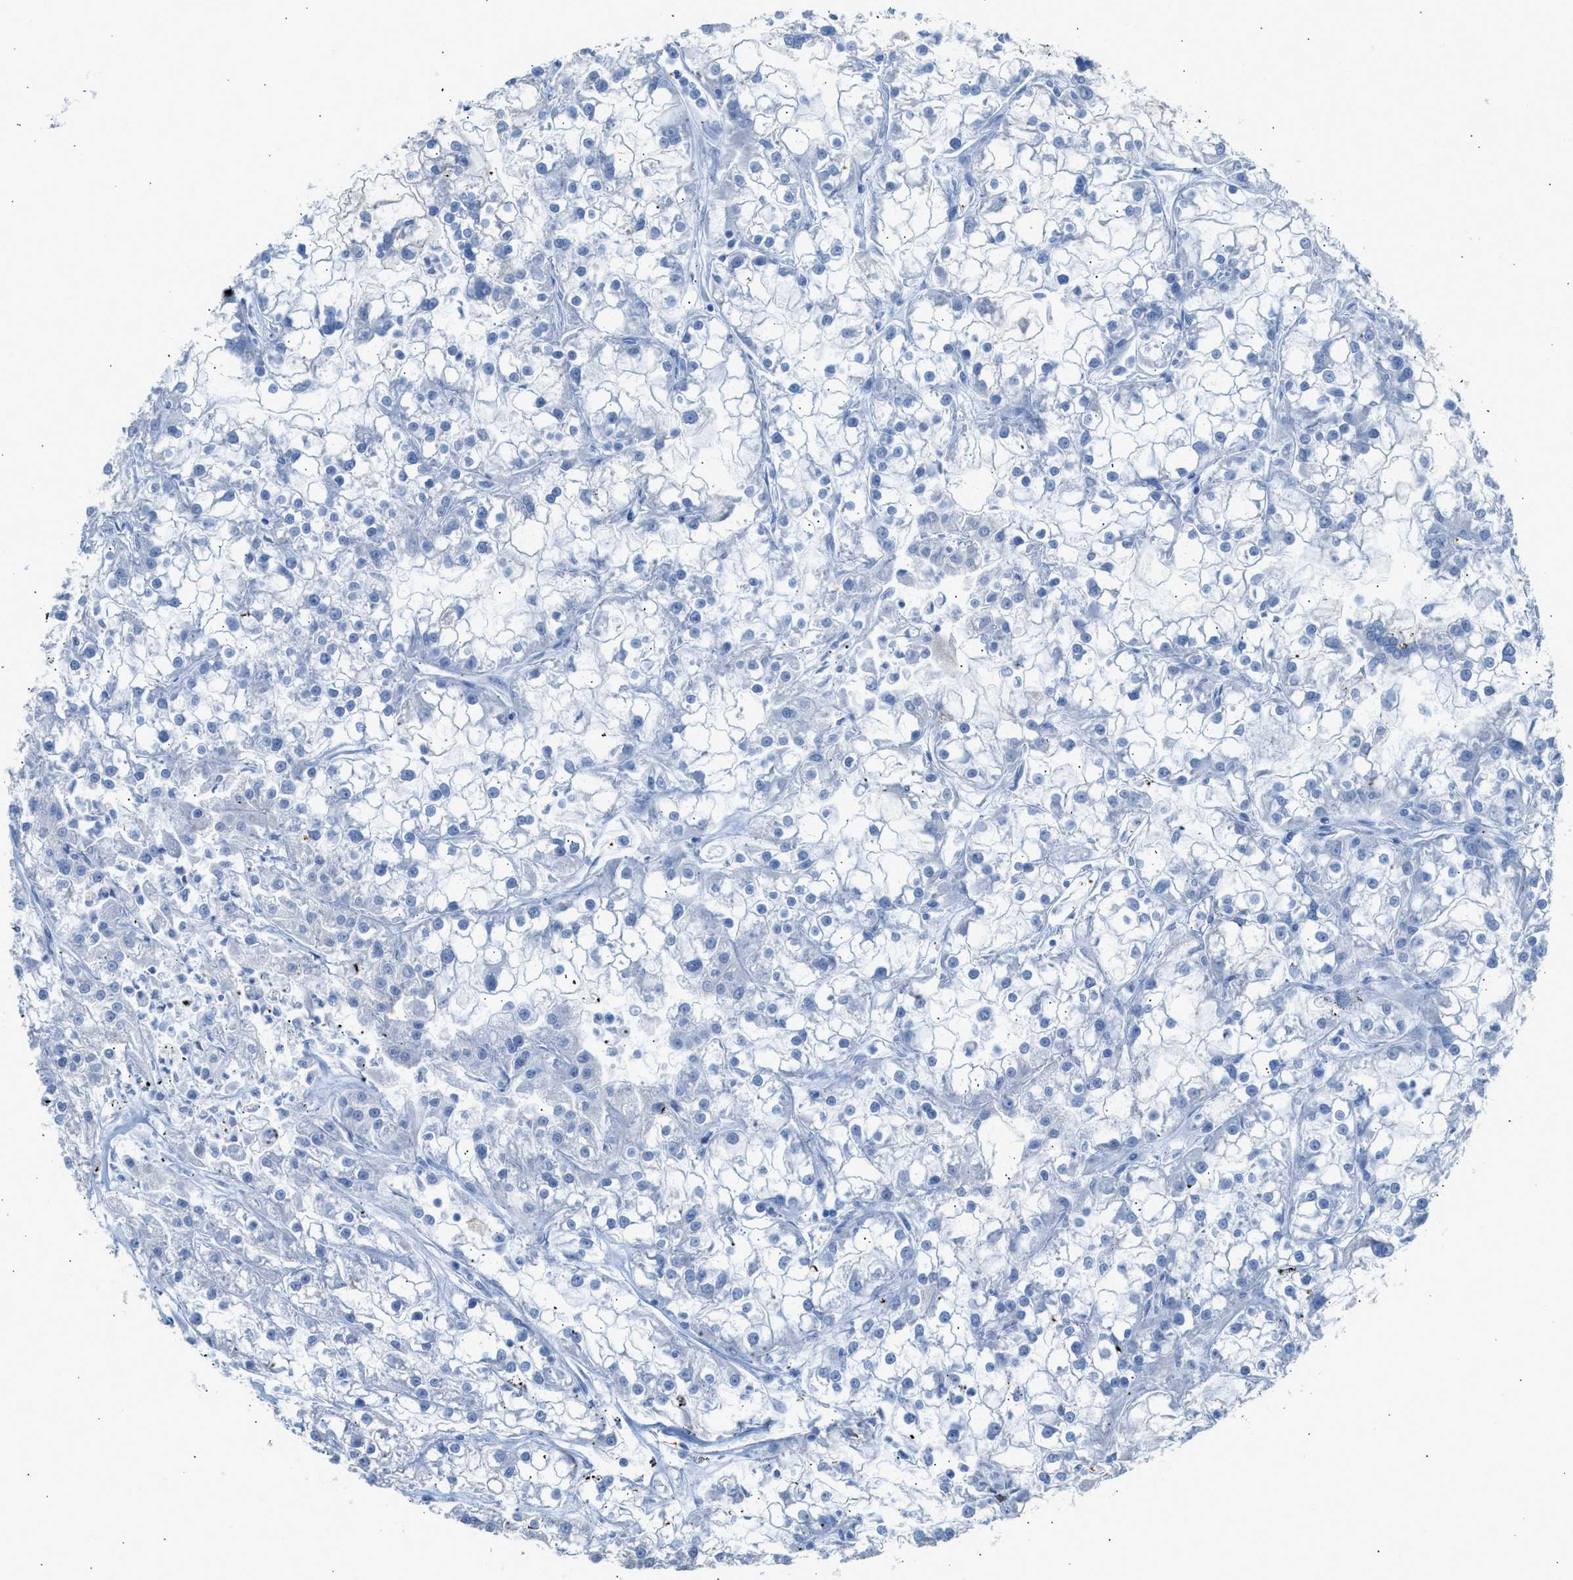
{"staining": {"intensity": "negative", "quantity": "none", "location": "none"}, "tissue": "renal cancer", "cell_type": "Tumor cells", "image_type": "cancer", "snomed": [{"axis": "morphology", "description": "Adenocarcinoma, NOS"}, {"axis": "topography", "description": "Kidney"}], "caption": "Histopathology image shows no significant protein expression in tumor cells of renal adenocarcinoma.", "gene": "FAIM2", "patient": {"sex": "female", "age": 52}}